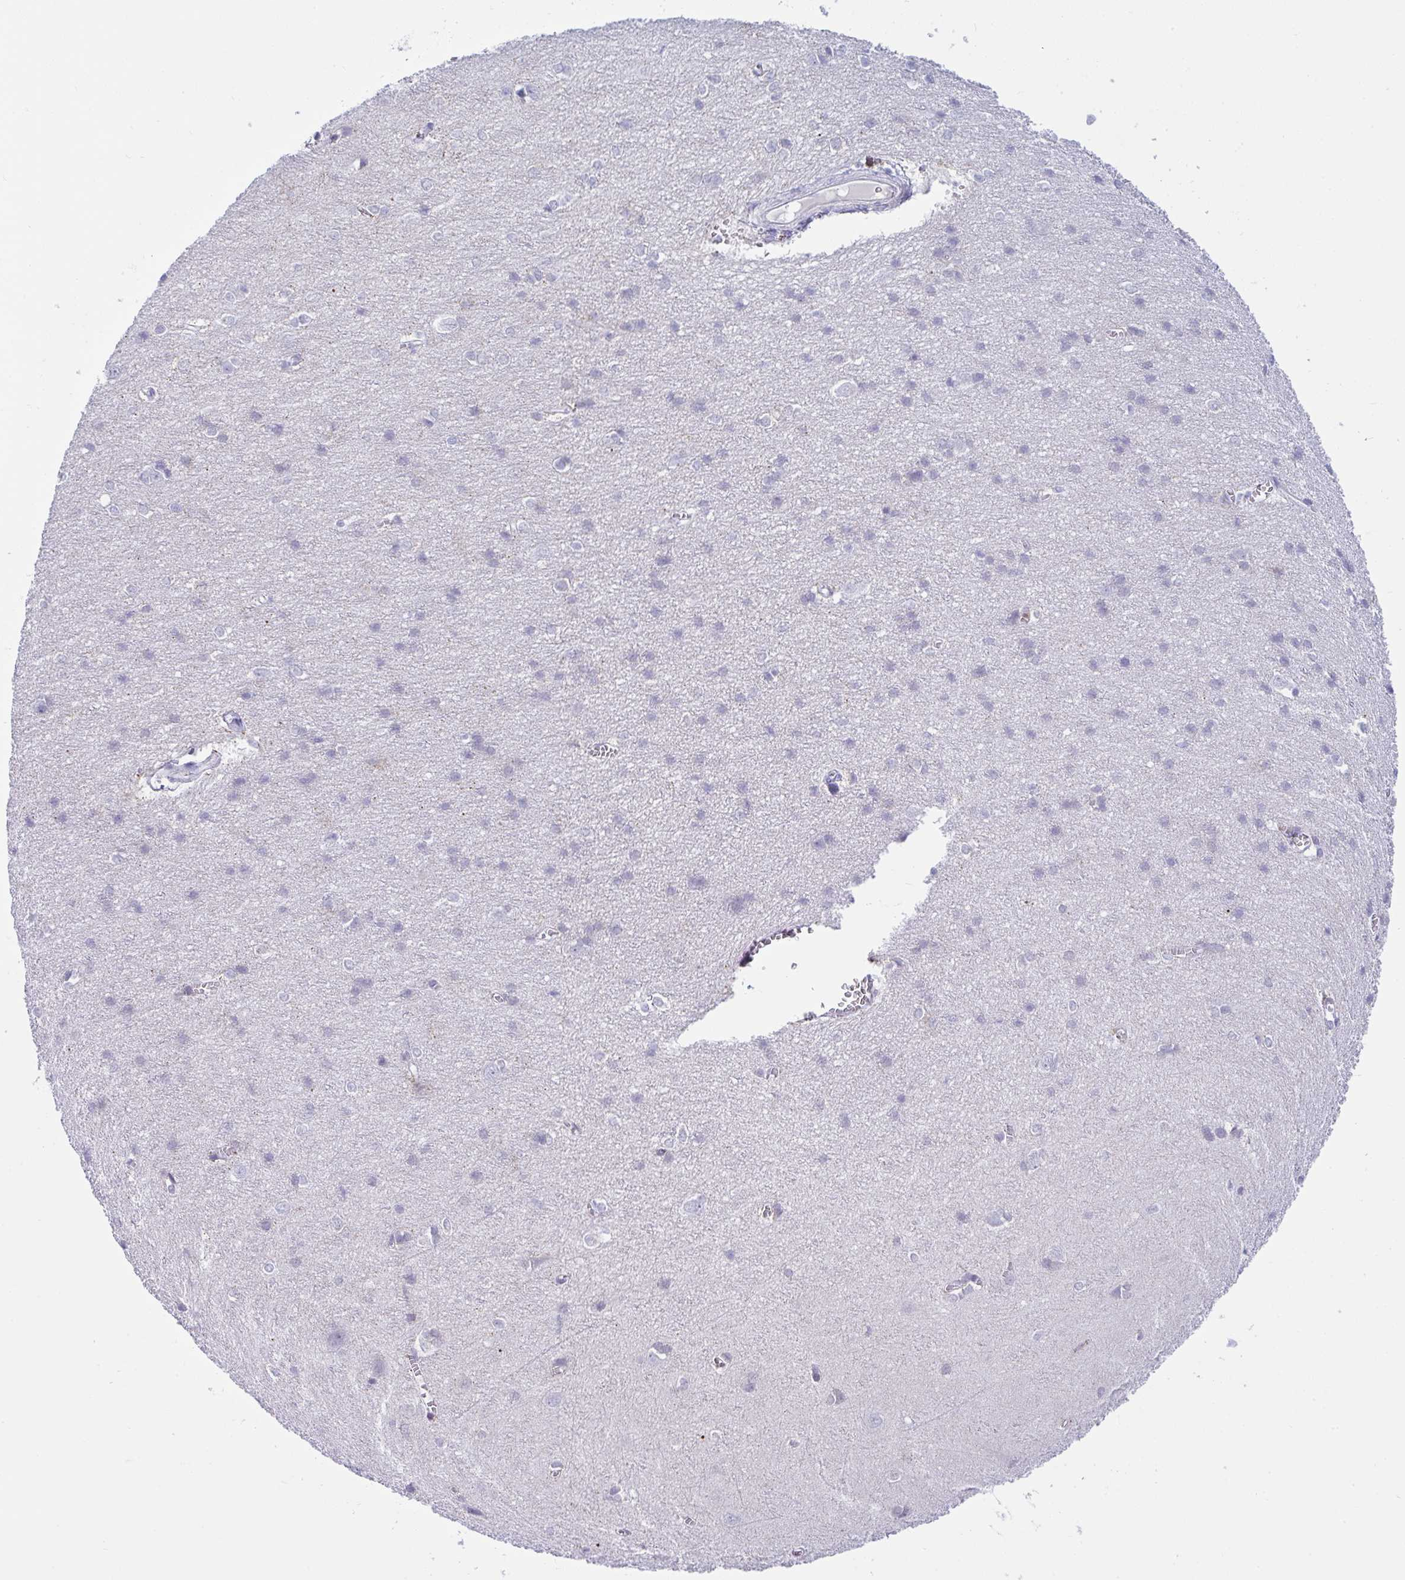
{"staining": {"intensity": "negative", "quantity": "none", "location": "none"}, "tissue": "cerebral cortex", "cell_type": "Endothelial cells", "image_type": "normal", "snomed": [{"axis": "morphology", "description": "Normal tissue, NOS"}, {"axis": "topography", "description": "Cerebral cortex"}], "caption": "Histopathology image shows no significant protein expression in endothelial cells of benign cerebral cortex. (IHC, brightfield microscopy, high magnification).", "gene": "PLA2G12B", "patient": {"sex": "male", "age": 37}}